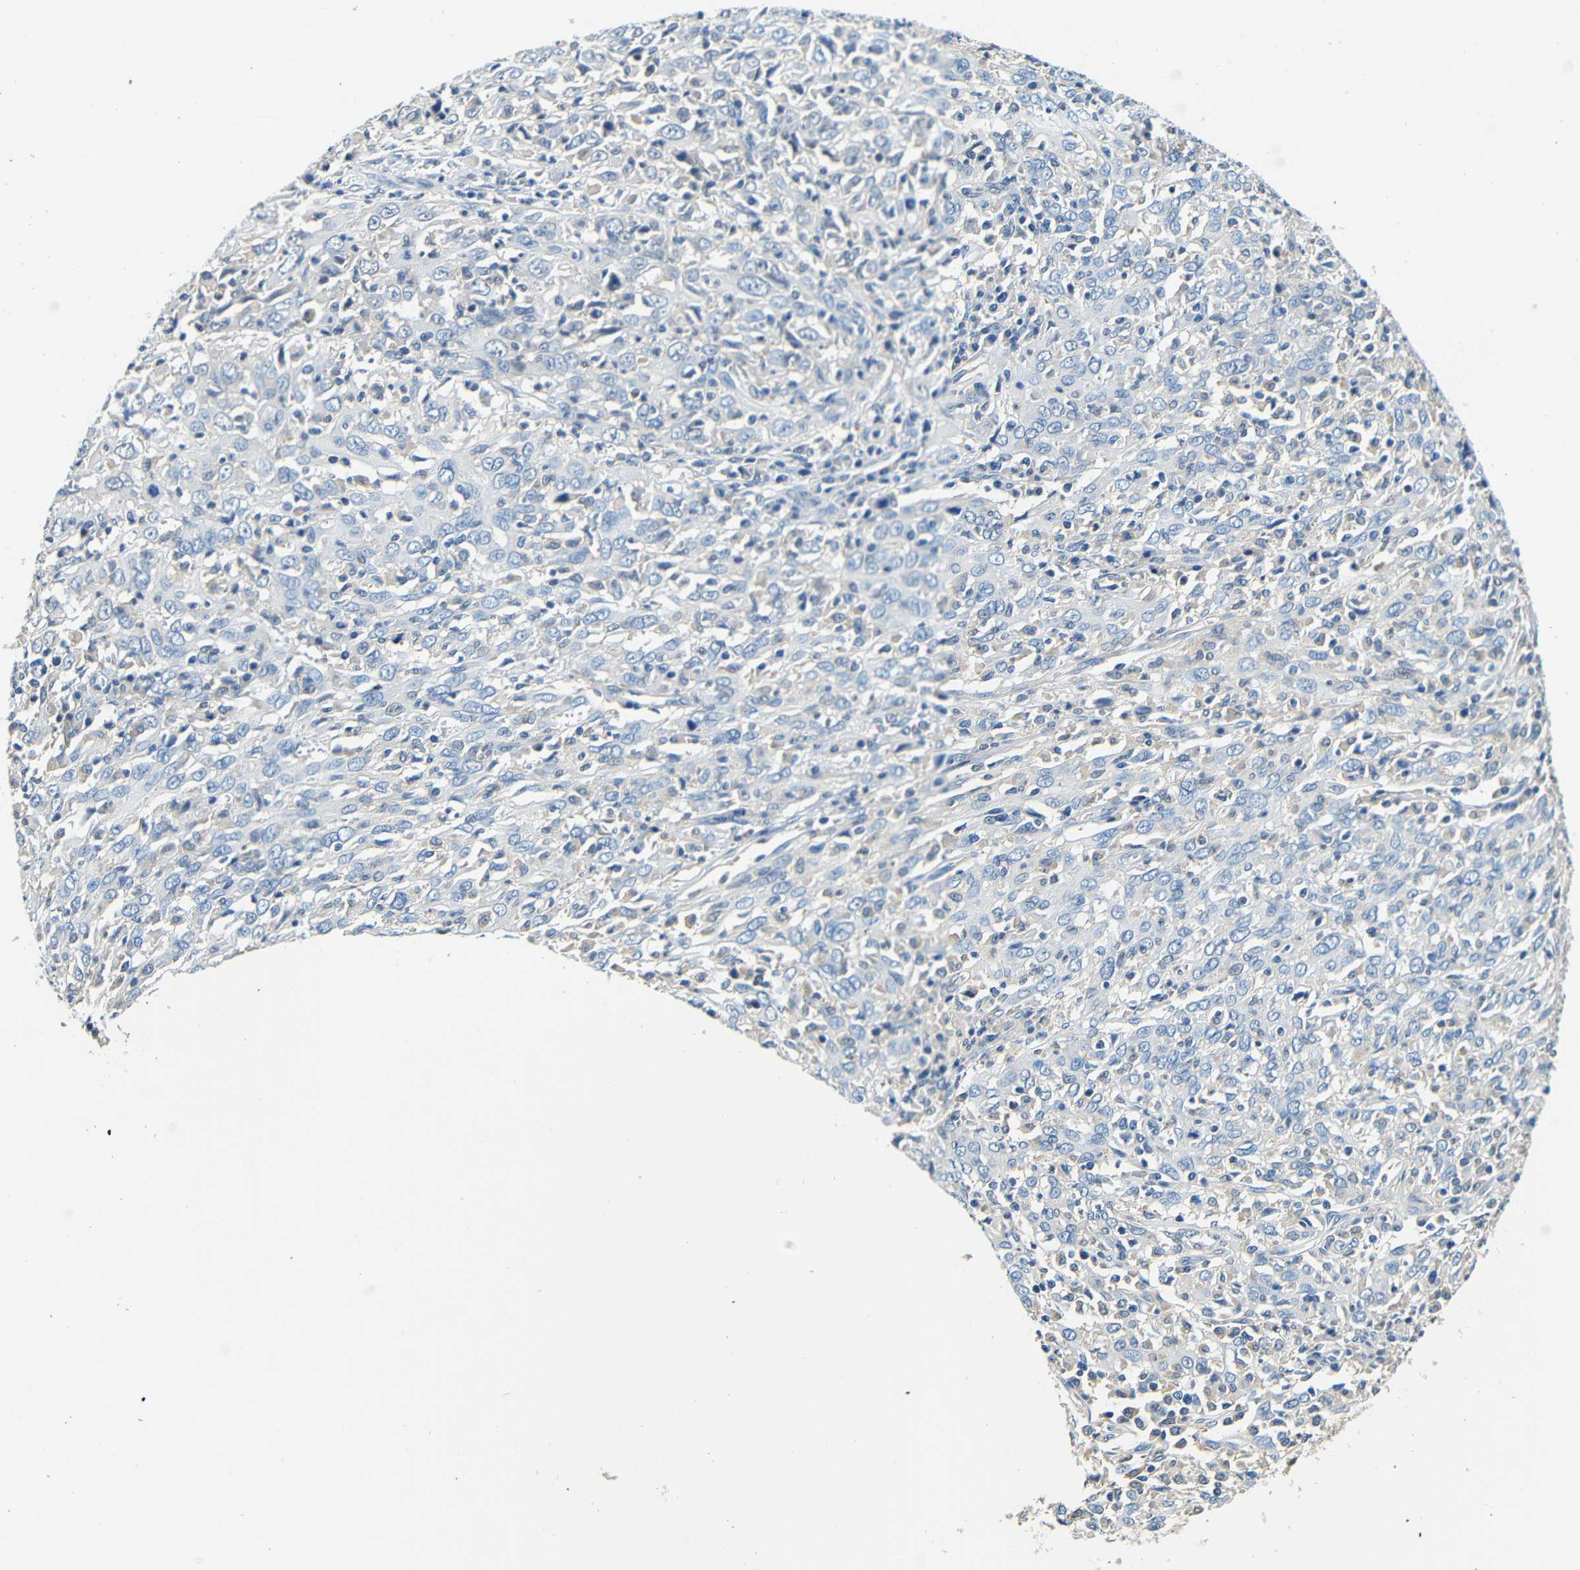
{"staining": {"intensity": "weak", "quantity": "<25%", "location": "cytoplasmic/membranous"}, "tissue": "cervical cancer", "cell_type": "Tumor cells", "image_type": "cancer", "snomed": [{"axis": "morphology", "description": "Squamous cell carcinoma, NOS"}, {"axis": "topography", "description": "Cervix"}], "caption": "Immunohistochemistry of squamous cell carcinoma (cervical) displays no positivity in tumor cells.", "gene": "ADAP1", "patient": {"sex": "female", "age": 46}}